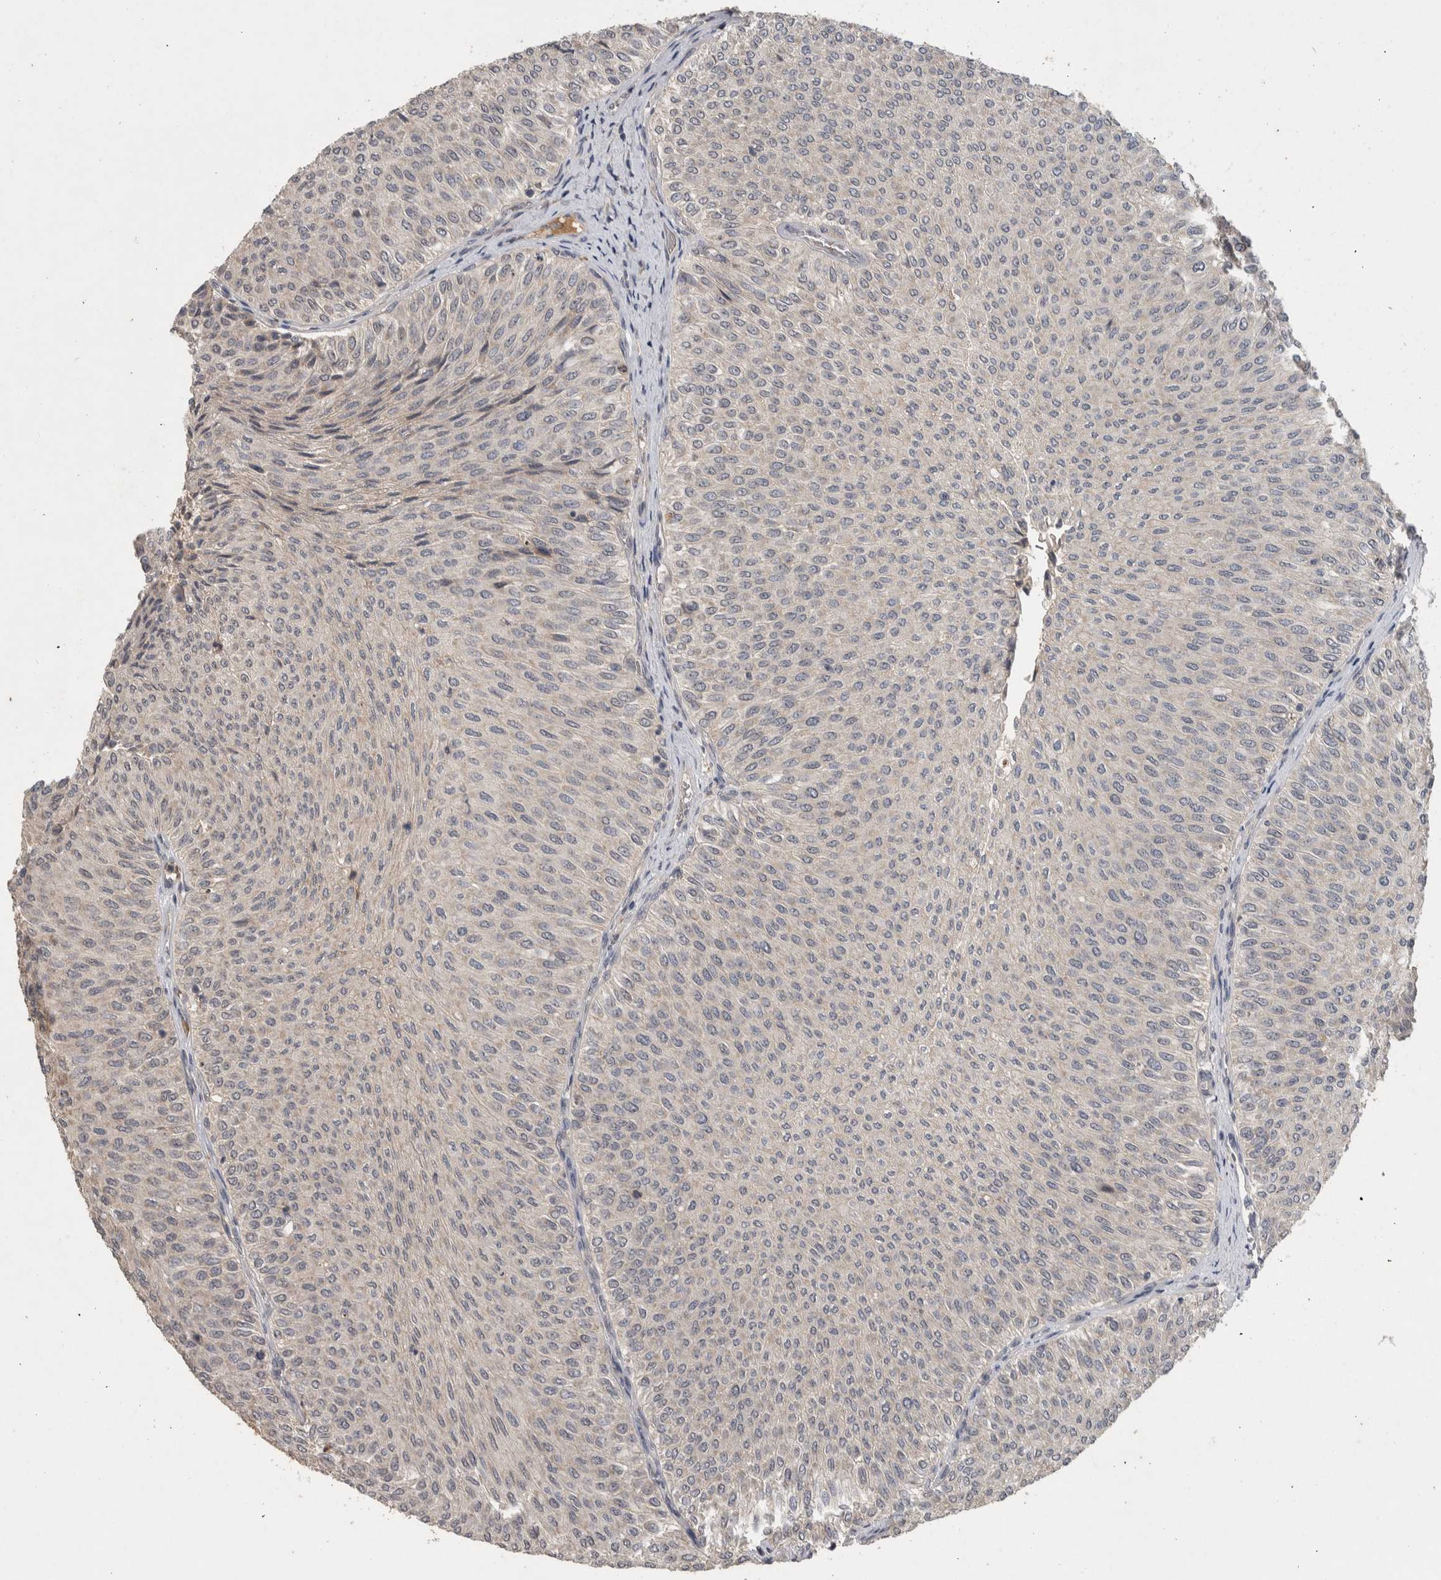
{"staining": {"intensity": "weak", "quantity": "<25%", "location": "nuclear"}, "tissue": "urothelial cancer", "cell_type": "Tumor cells", "image_type": "cancer", "snomed": [{"axis": "morphology", "description": "Urothelial carcinoma, Low grade"}, {"axis": "topography", "description": "Urinary bladder"}], "caption": "This is a histopathology image of IHC staining of low-grade urothelial carcinoma, which shows no staining in tumor cells. (Brightfield microscopy of DAB (3,3'-diaminobenzidine) immunohistochemistry at high magnification).", "gene": "CHRM3", "patient": {"sex": "male", "age": 78}}